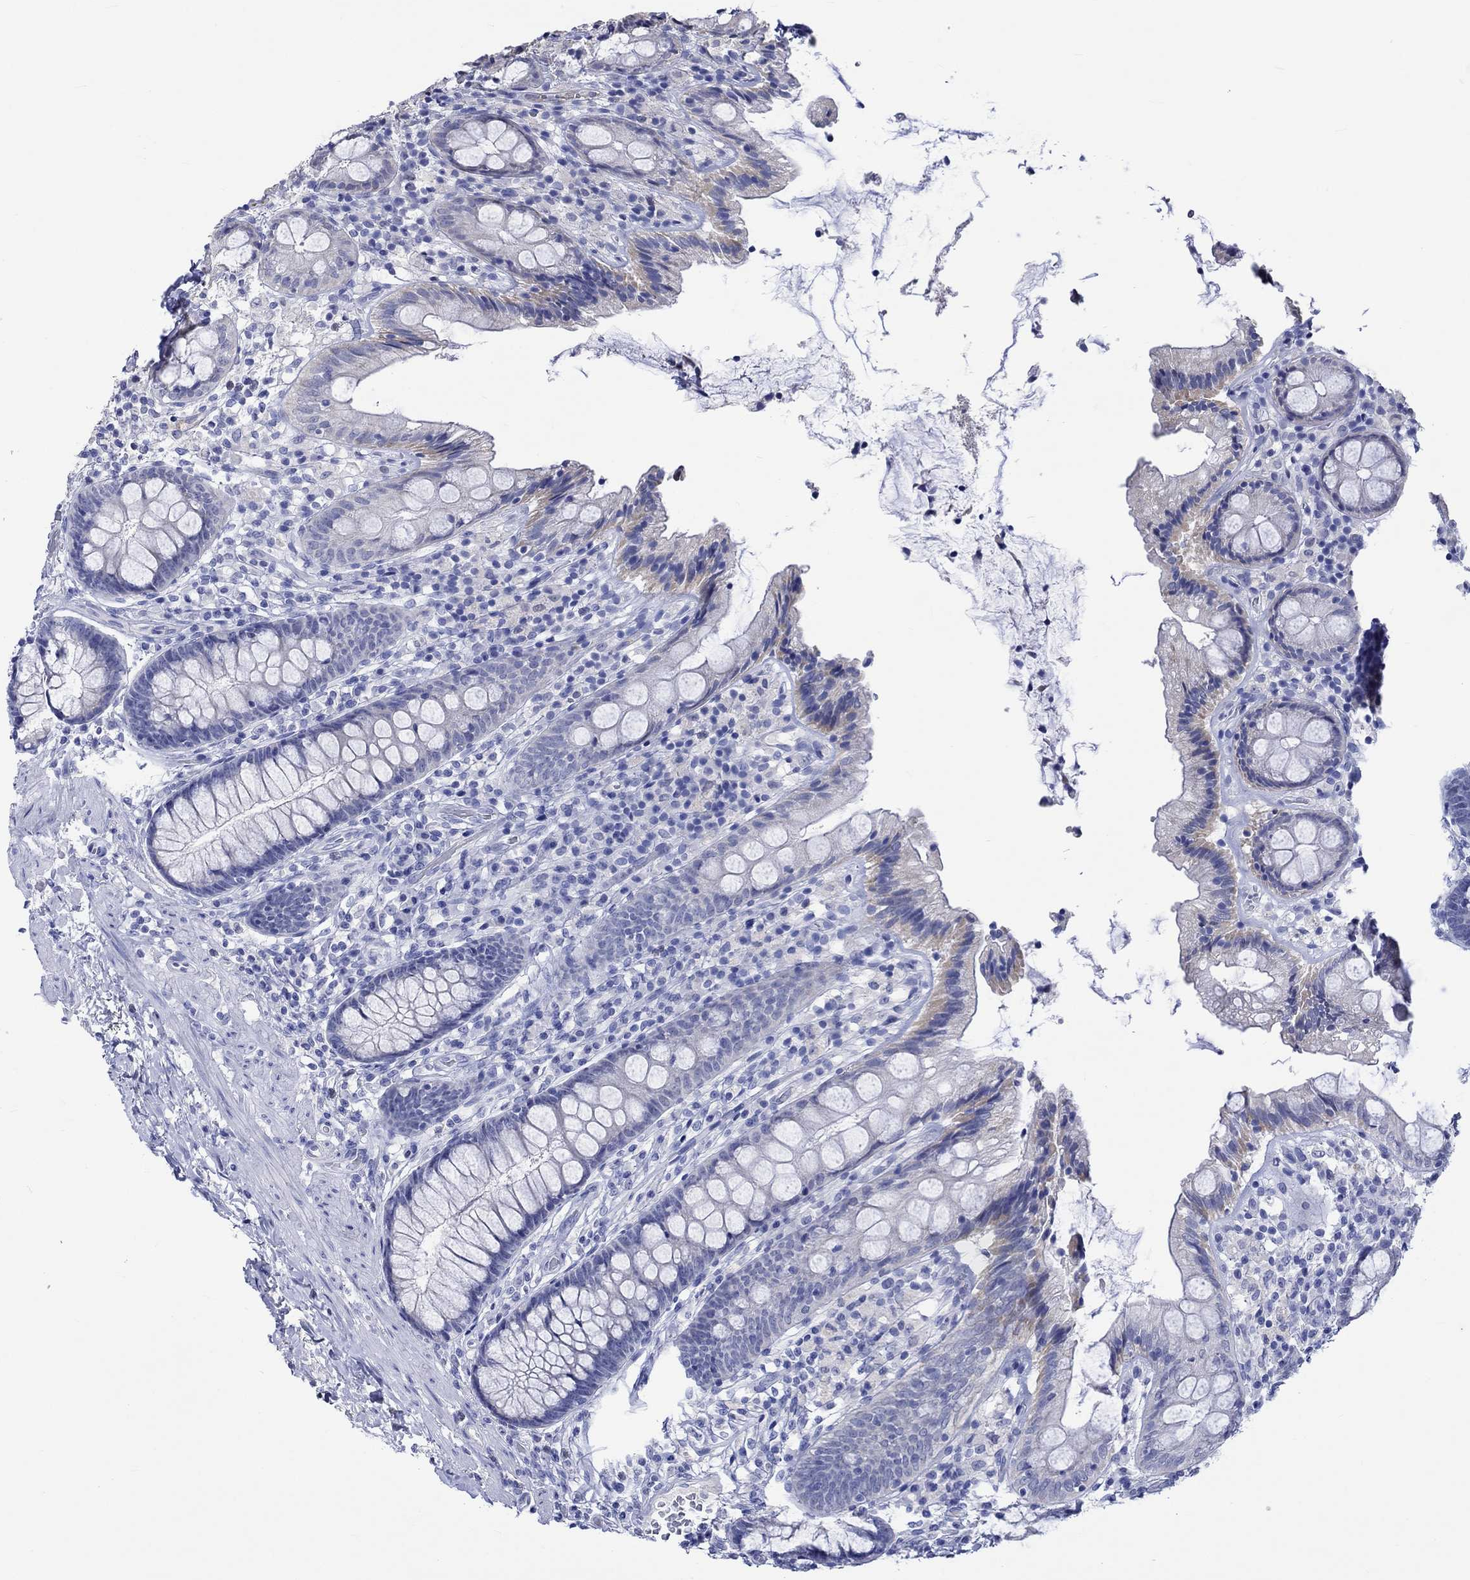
{"staining": {"intensity": "negative", "quantity": "none", "location": "none"}, "tissue": "colon", "cell_type": "Endothelial cells", "image_type": "normal", "snomed": [{"axis": "morphology", "description": "Normal tissue, NOS"}, {"axis": "topography", "description": "Colon"}], "caption": "Endothelial cells show no significant protein positivity in unremarkable colon. The staining is performed using DAB brown chromogen with nuclei counter-stained in using hematoxylin.", "gene": "KLHL35", "patient": {"sex": "female", "age": 86}}